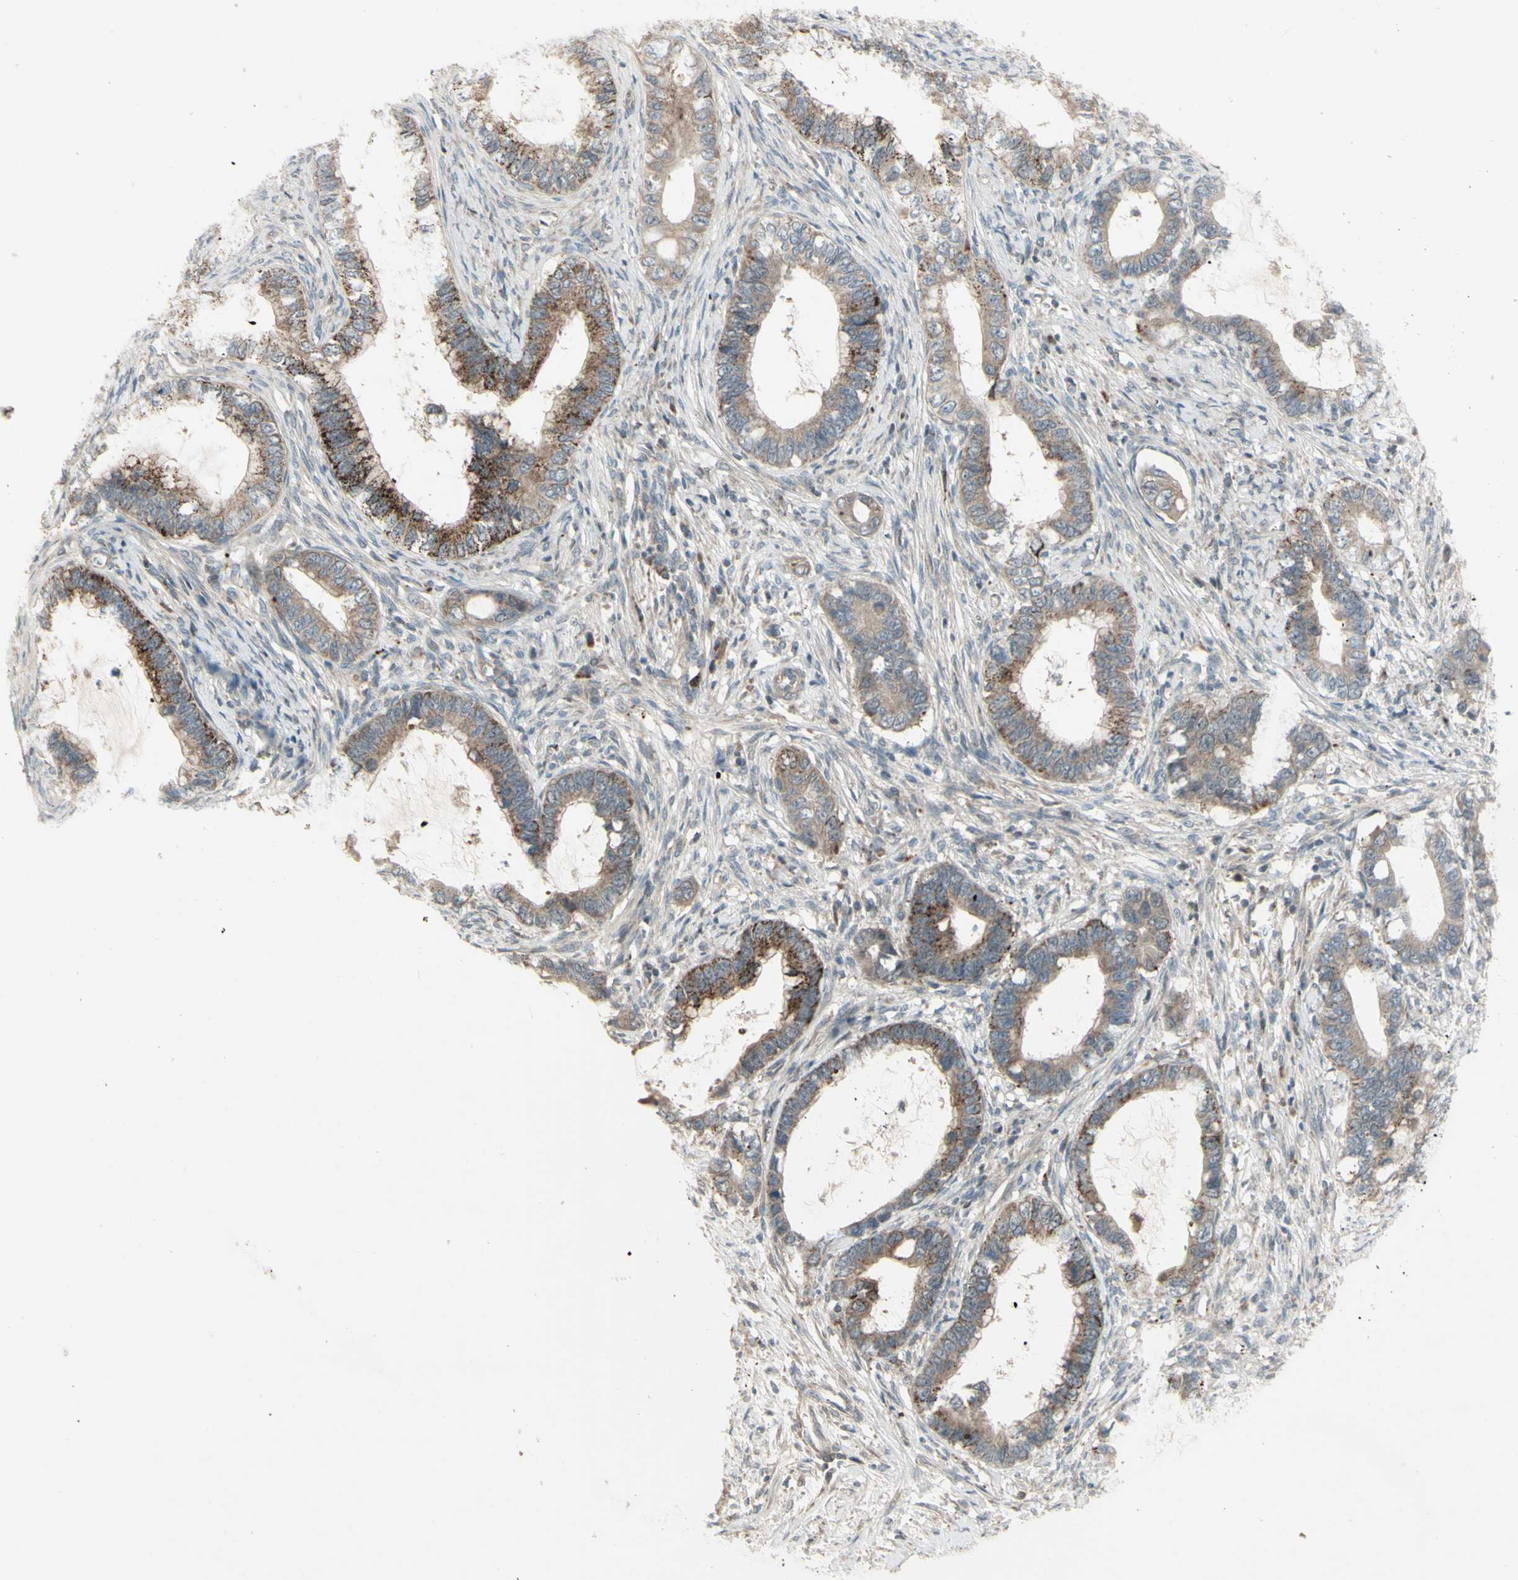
{"staining": {"intensity": "strong", "quantity": ">75%", "location": "cytoplasmic/membranous"}, "tissue": "cervical cancer", "cell_type": "Tumor cells", "image_type": "cancer", "snomed": [{"axis": "morphology", "description": "Adenocarcinoma, NOS"}, {"axis": "topography", "description": "Cervix"}], "caption": "A micrograph showing strong cytoplasmic/membranous staining in about >75% of tumor cells in cervical cancer (adenocarcinoma), as visualized by brown immunohistochemical staining.", "gene": "OSTM1", "patient": {"sex": "female", "age": 44}}